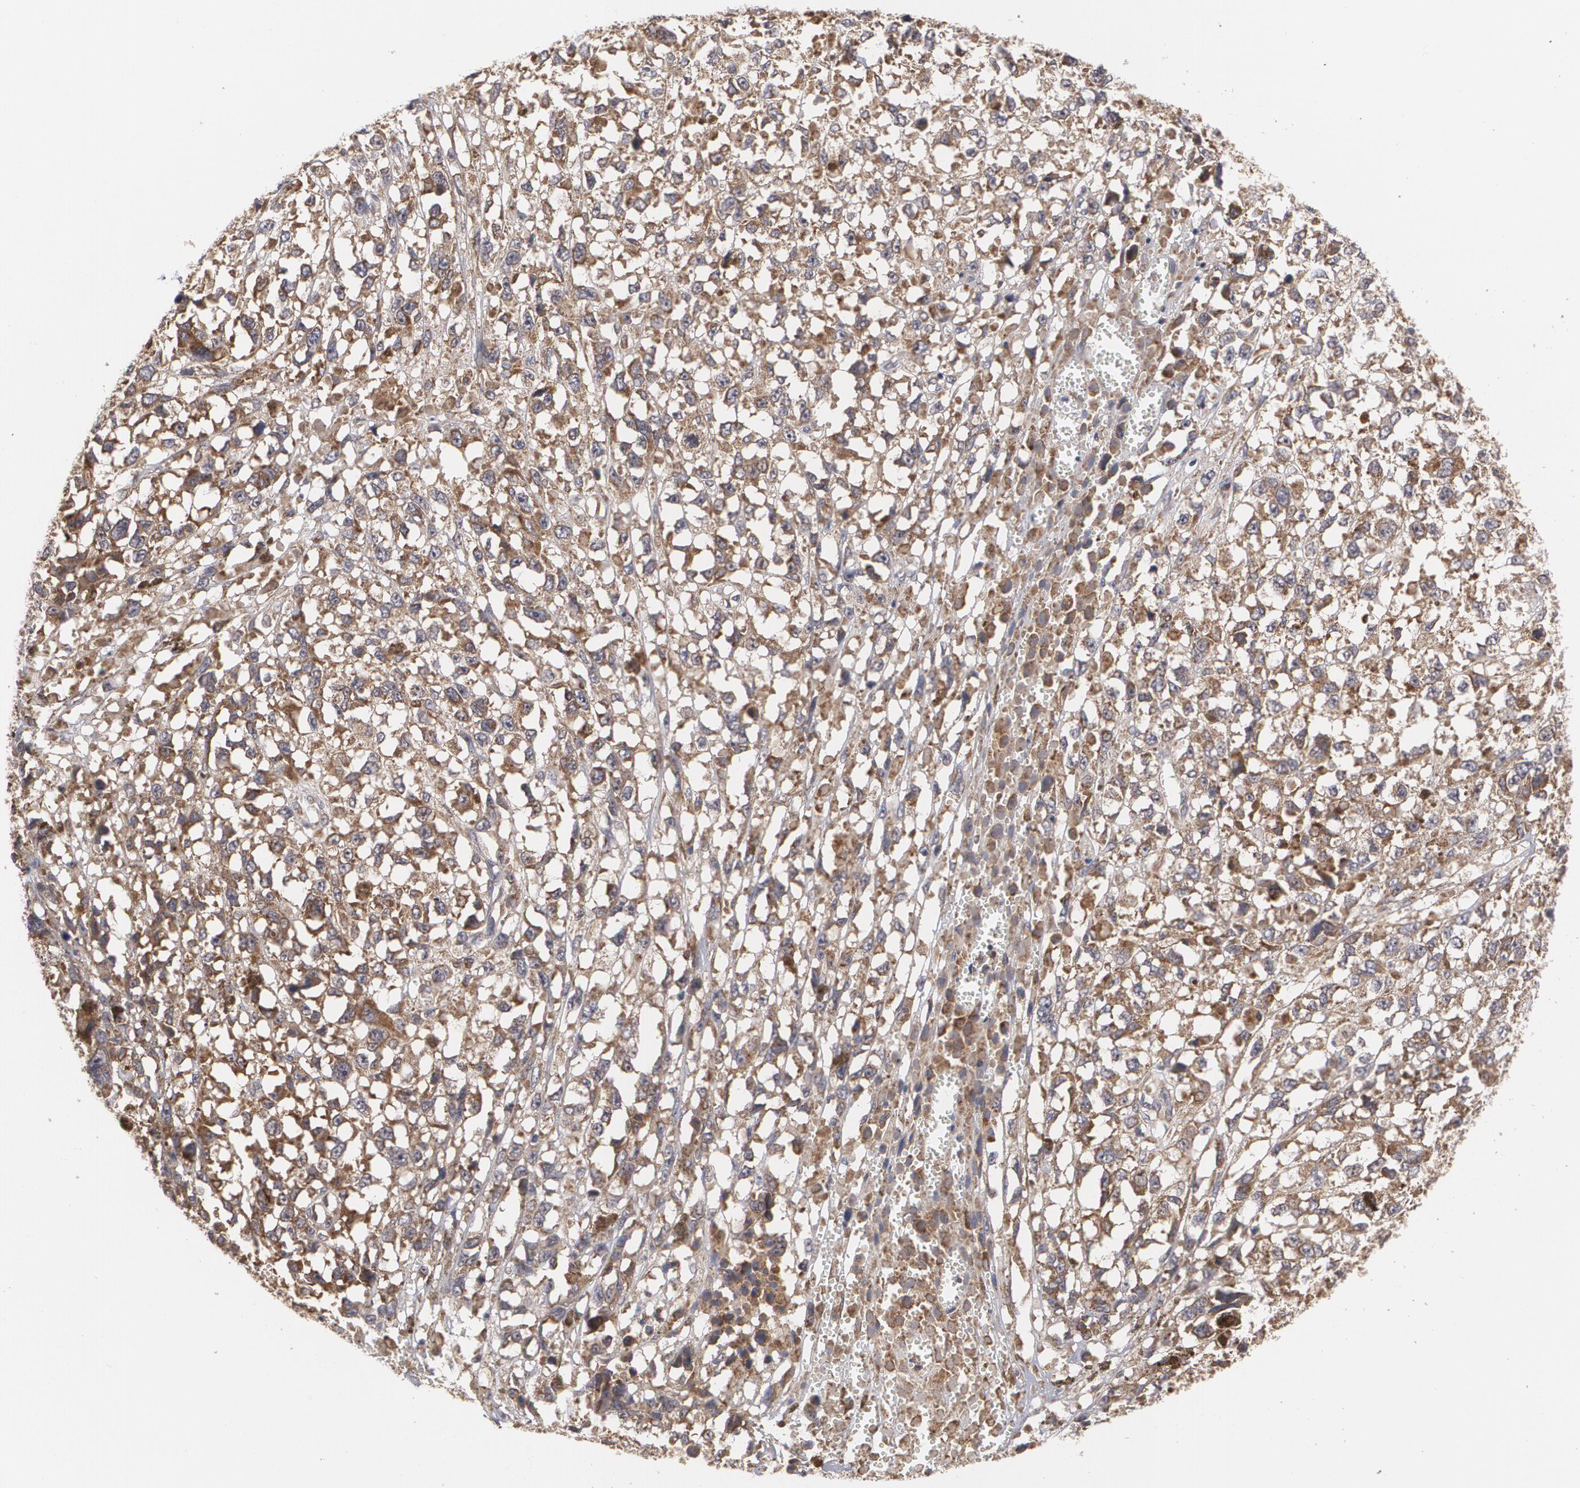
{"staining": {"intensity": "moderate", "quantity": ">75%", "location": "cytoplasmic/membranous"}, "tissue": "melanoma", "cell_type": "Tumor cells", "image_type": "cancer", "snomed": [{"axis": "morphology", "description": "Malignant melanoma, Metastatic site"}, {"axis": "topography", "description": "Lymph node"}], "caption": "A histopathology image showing moderate cytoplasmic/membranous staining in about >75% of tumor cells in malignant melanoma (metastatic site), as visualized by brown immunohistochemical staining.", "gene": "BMP6", "patient": {"sex": "male", "age": 59}}